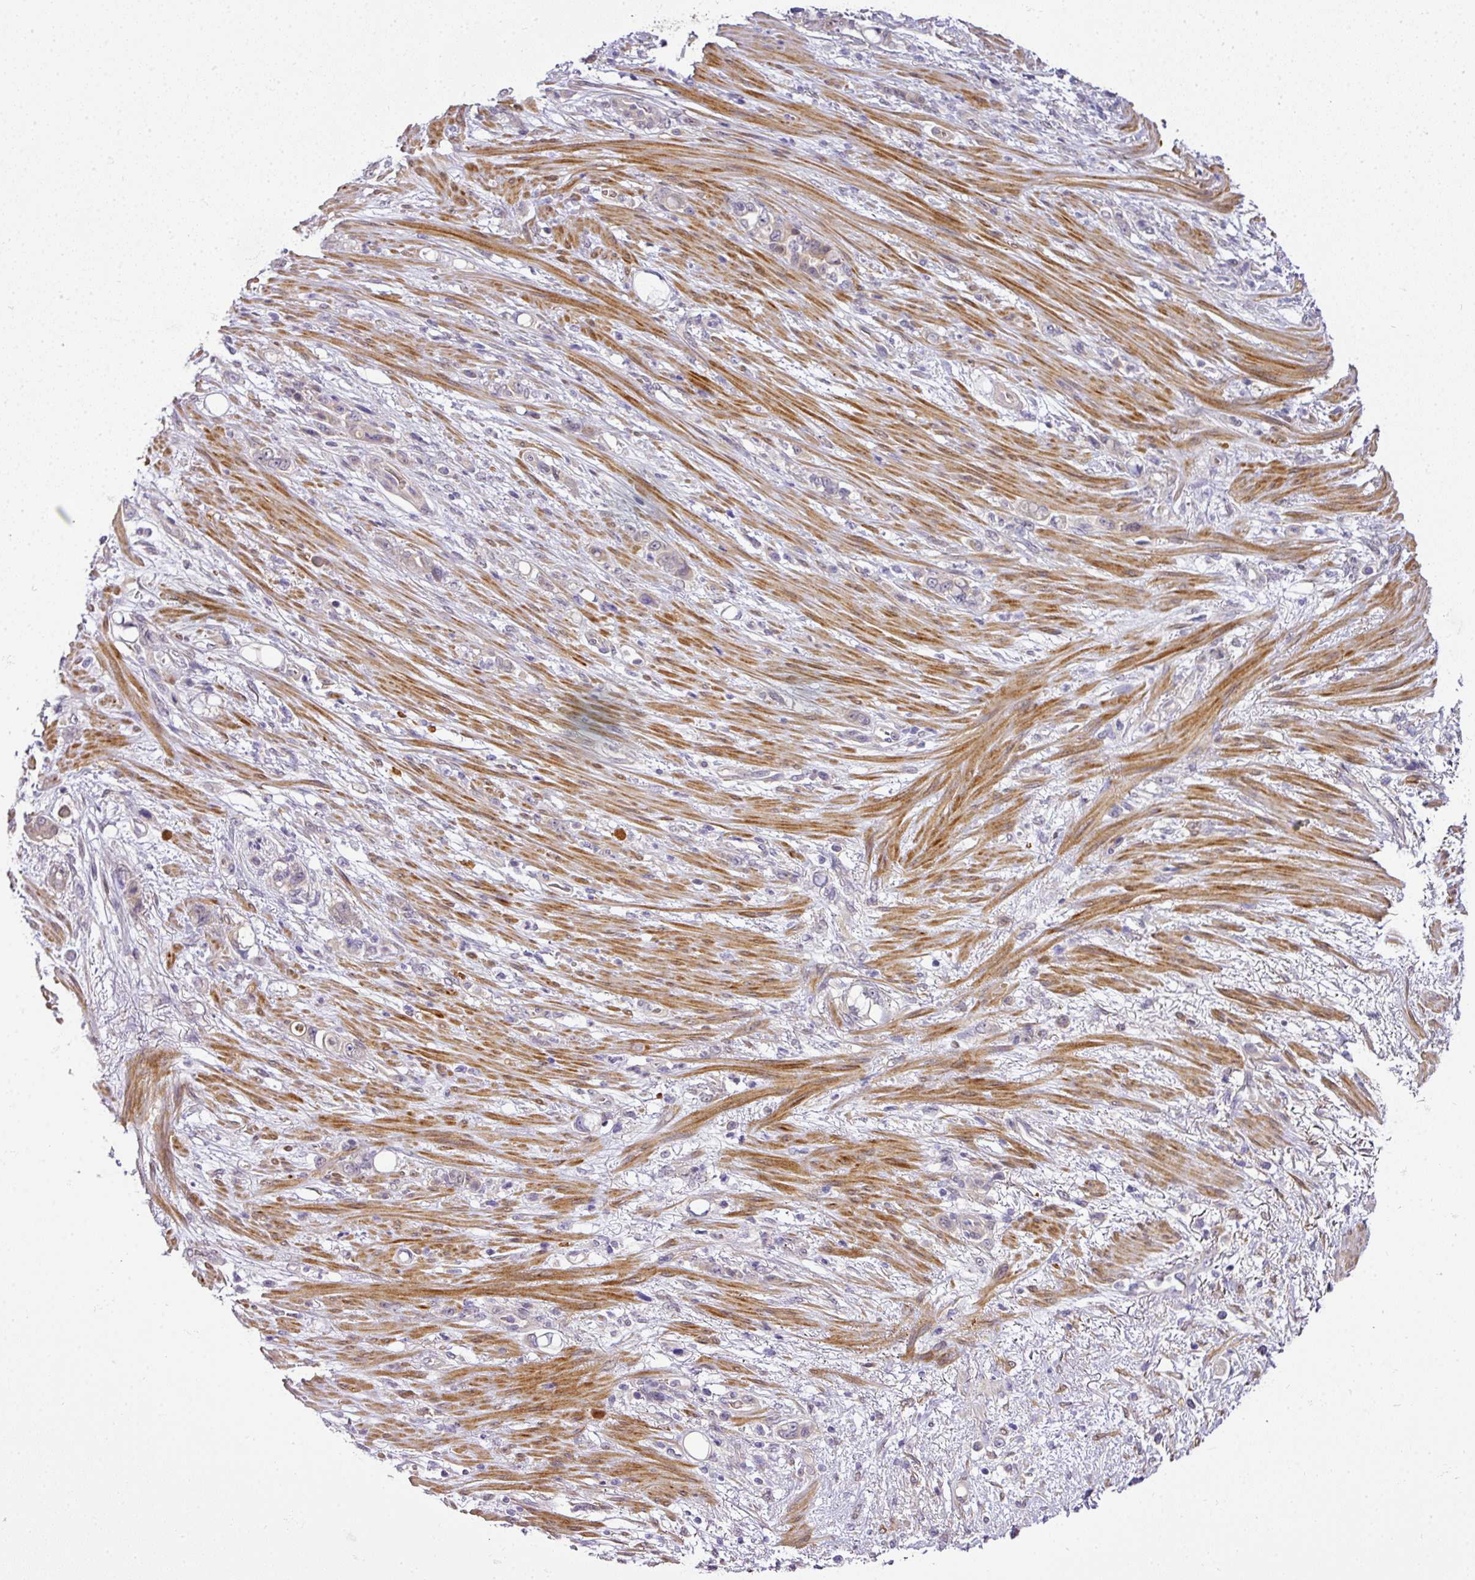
{"staining": {"intensity": "weak", "quantity": "<25%", "location": "cytoplasmic/membranous"}, "tissue": "stomach cancer", "cell_type": "Tumor cells", "image_type": "cancer", "snomed": [{"axis": "morphology", "description": "Normal tissue, NOS"}, {"axis": "morphology", "description": "Adenocarcinoma, NOS"}, {"axis": "topography", "description": "Stomach"}], "caption": "An IHC micrograph of adenocarcinoma (stomach) is shown. There is no staining in tumor cells of adenocarcinoma (stomach).", "gene": "ADH5", "patient": {"sex": "female", "age": 79}}